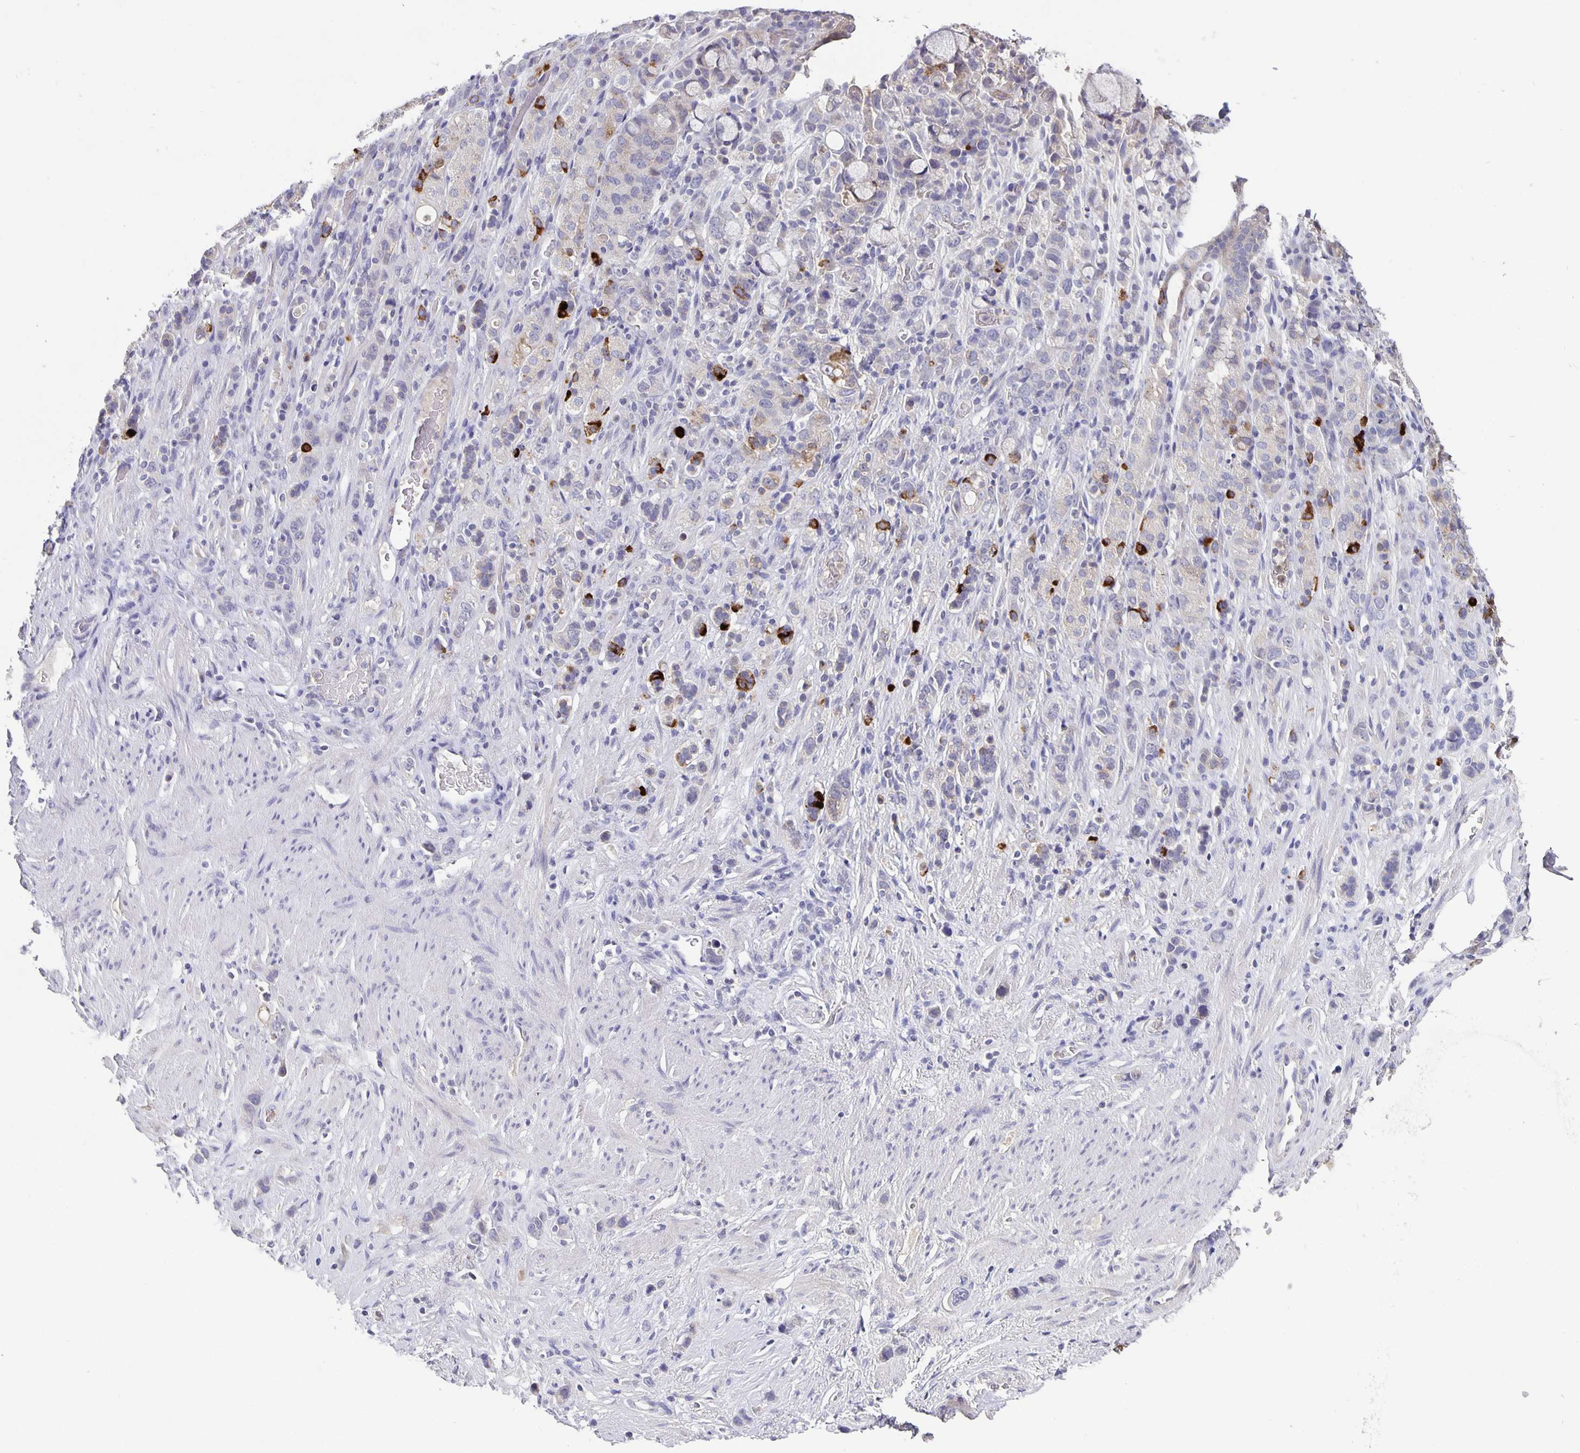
{"staining": {"intensity": "strong", "quantity": "<25%", "location": "cytoplasmic/membranous"}, "tissue": "stomach cancer", "cell_type": "Tumor cells", "image_type": "cancer", "snomed": [{"axis": "morphology", "description": "Adenocarcinoma, NOS"}, {"axis": "topography", "description": "Stomach"}], "caption": "A brown stain highlights strong cytoplasmic/membranous expression of a protein in human adenocarcinoma (stomach) tumor cells. Nuclei are stained in blue.", "gene": "GDF15", "patient": {"sex": "female", "age": 65}}